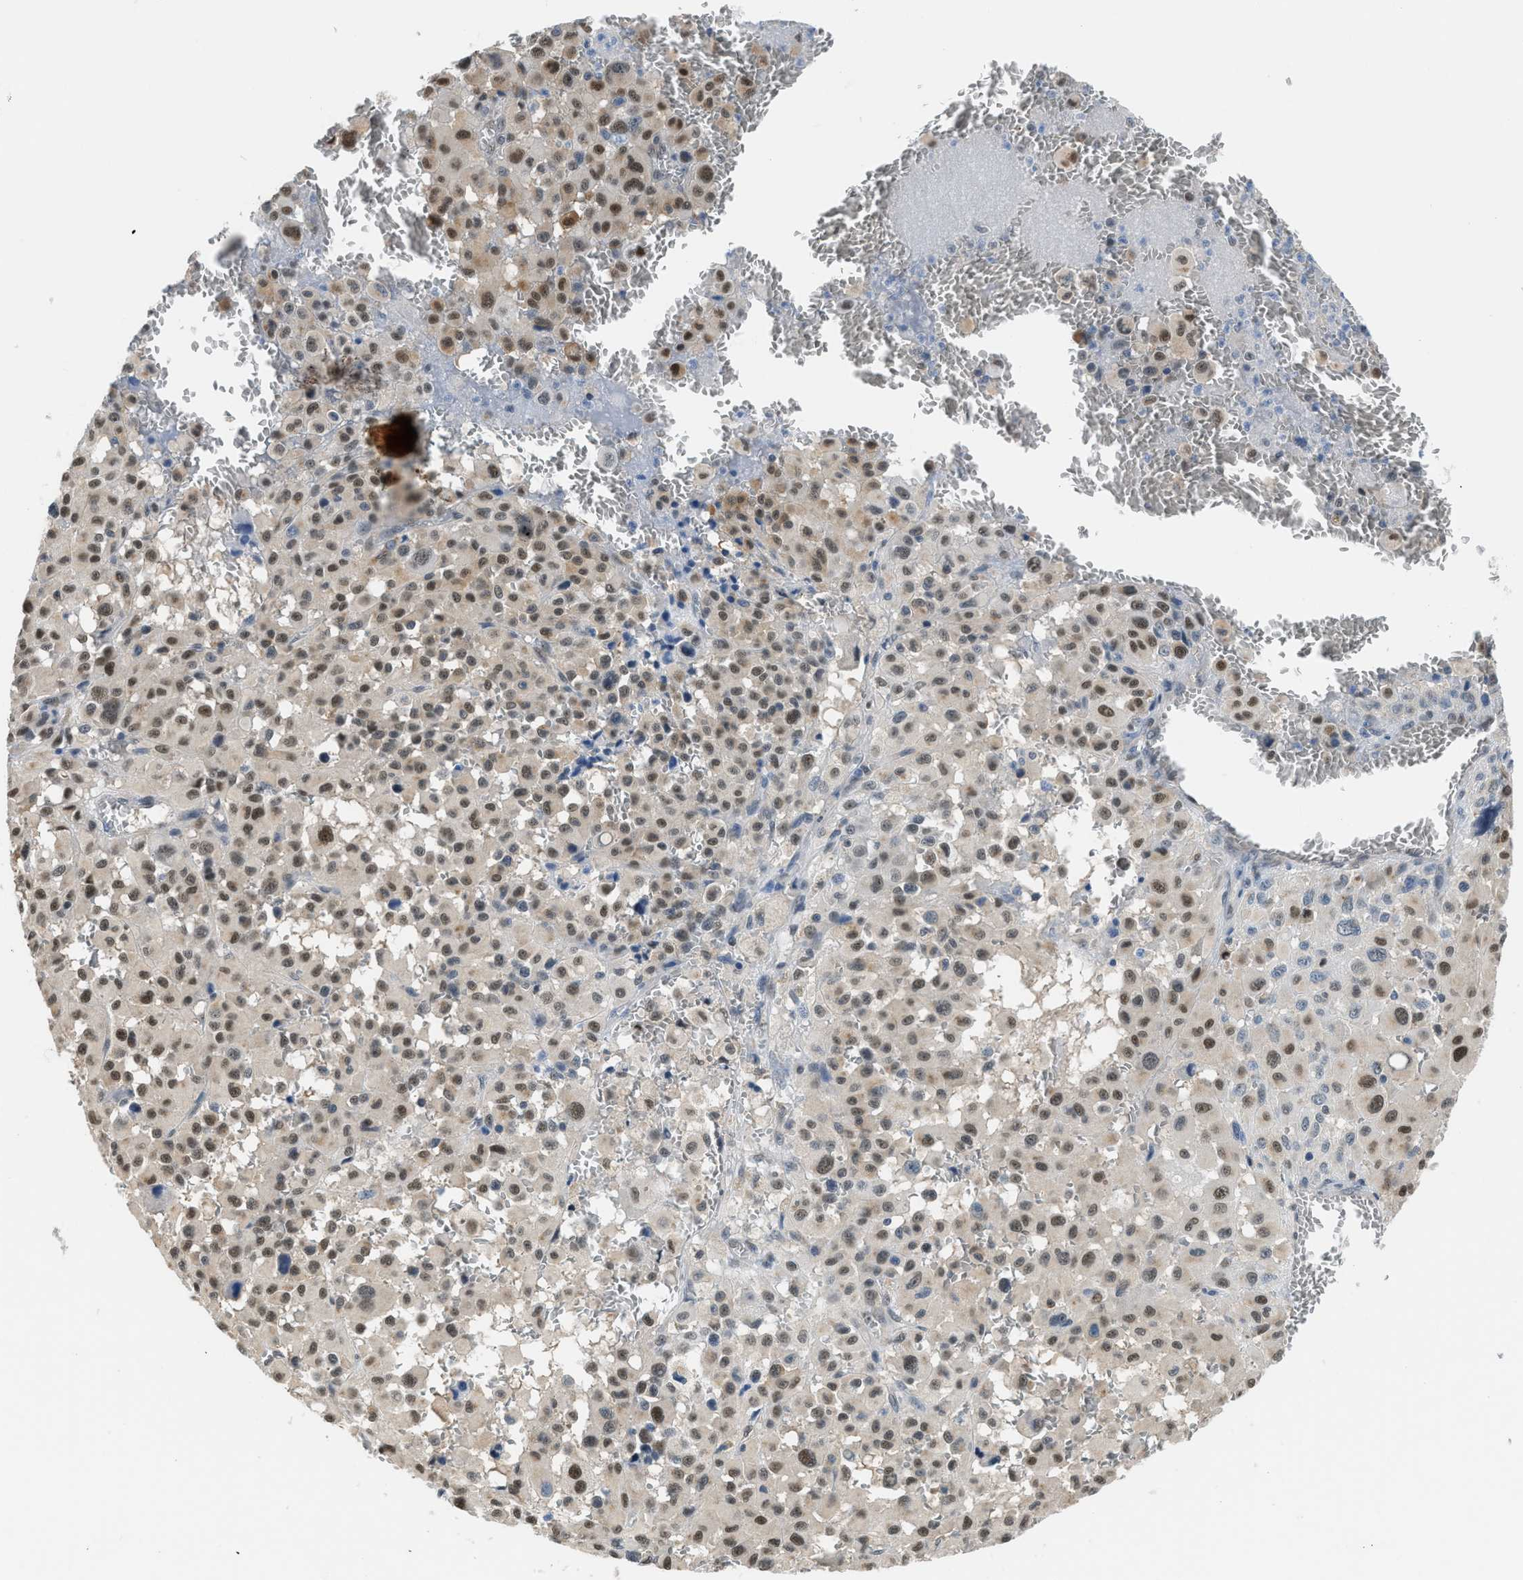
{"staining": {"intensity": "weak", "quantity": "25%-75%", "location": "nuclear"}, "tissue": "melanoma", "cell_type": "Tumor cells", "image_type": "cancer", "snomed": [{"axis": "morphology", "description": "Malignant melanoma, NOS"}, {"axis": "topography", "description": "Skin"}], "caption": "The micrograph reveals immunohistochemical staining of melanoma. There is weak nuclear positivity is identified in approximately 25%-75% of tumor cells. The staining was performed using DAB to visualize the protein expression in brown, while the nuclei were stained in blue with hematoxylin (Magnification: 20x).", "gene": "ALX1", "patient": {"sex": "female", "age": 81}}